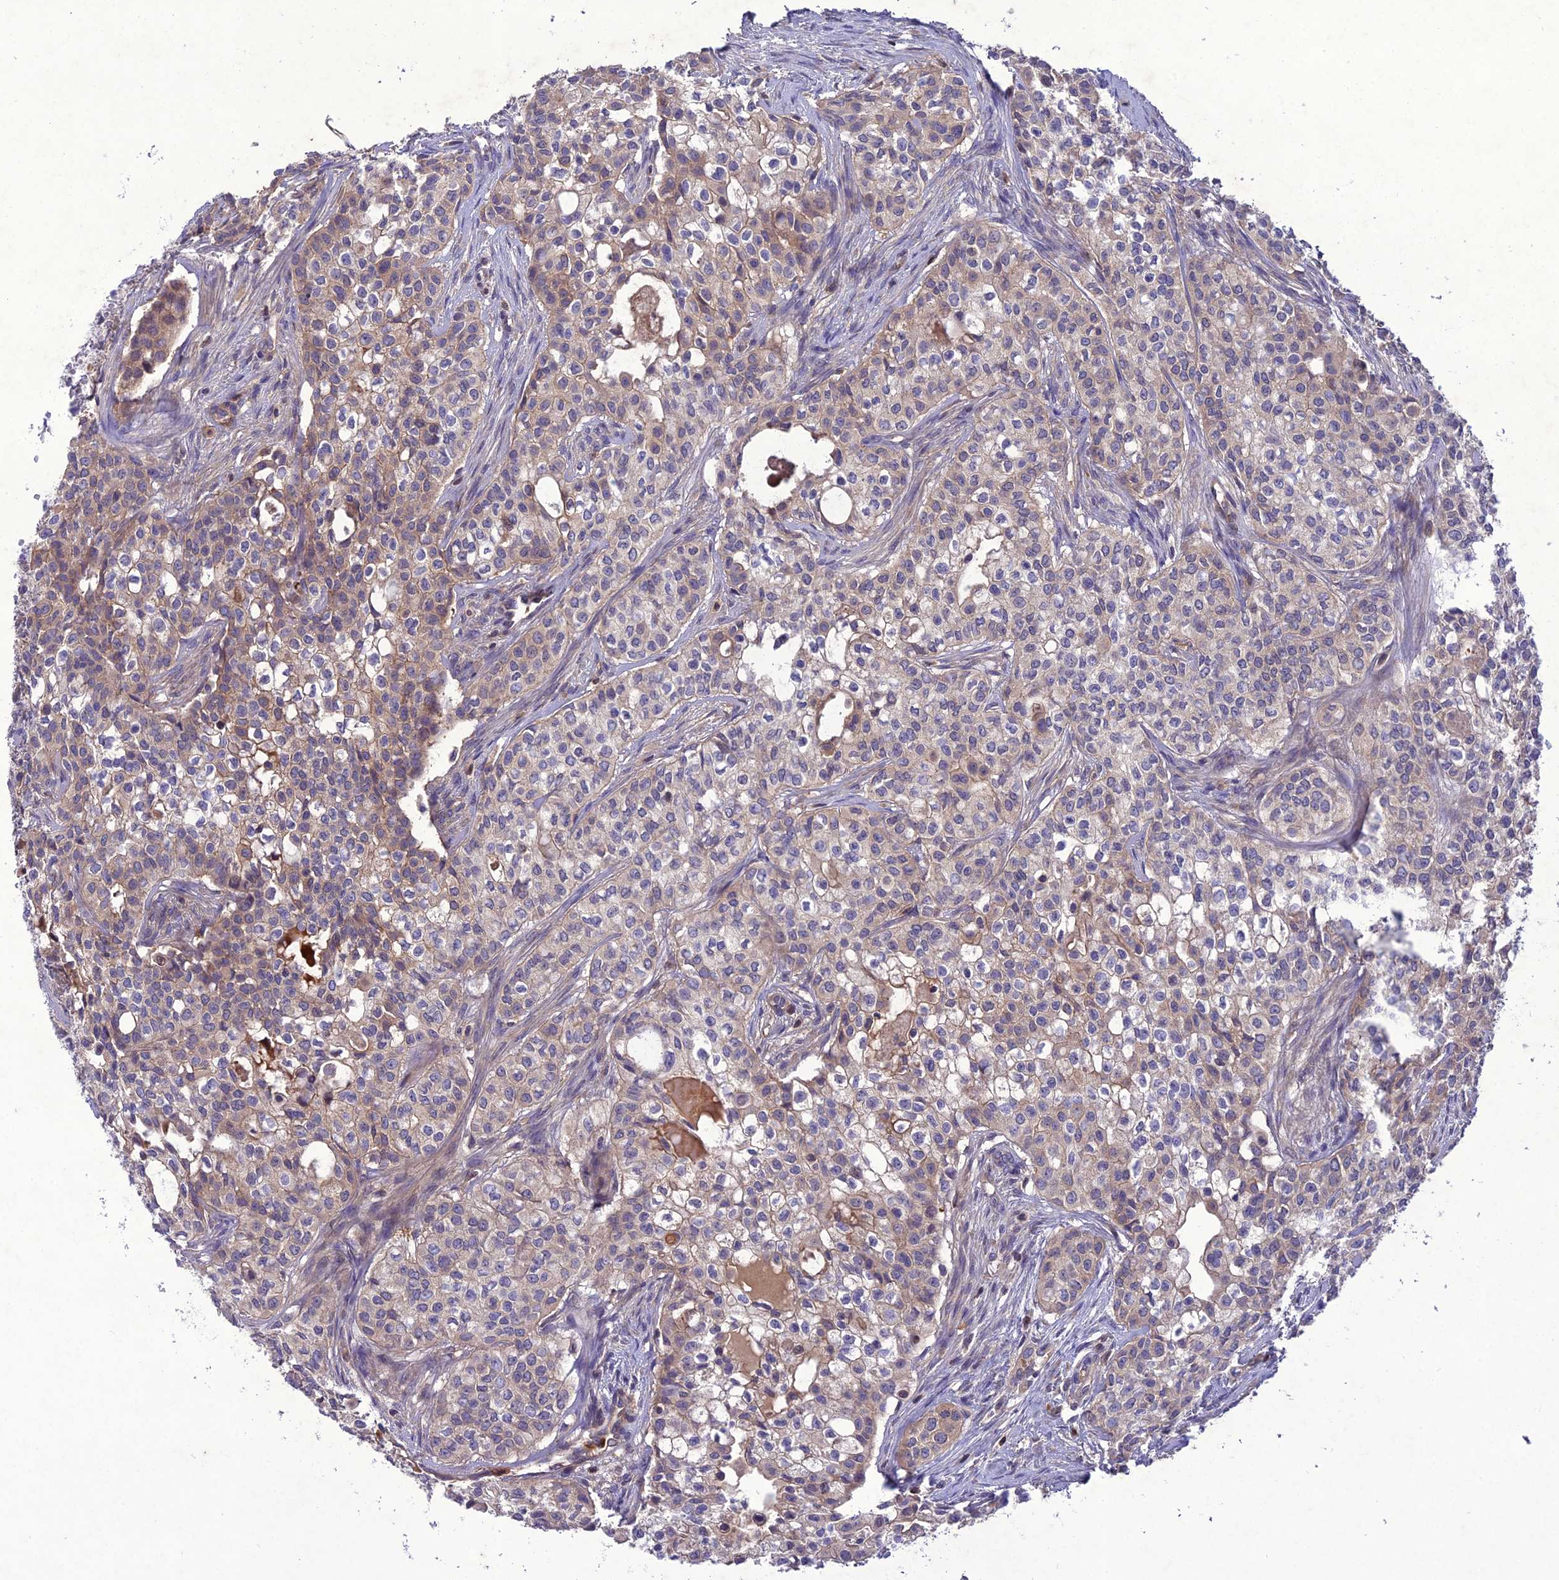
{"staining": {"intensity": "weak", "quantity": "25%-75%", "location": "cytoplasmic/membranous"}, "tissue": "head and neck cancer", "cell_type": "Tumor cells", "image_type": "cancer", "snomed": [{"axis": "morphology", "description": "Adenocarcinoma, NOS"}, {"axis": "topography", "description": "Head-Neck"}], "caption": "Head and neck cancer (adenocarcinoma) stained with immunohistochemistry (IHC) demonstrates weak cytoplasmic/membranous expression in about 25%-75% of tumor cells.", "gene": "GDF6", "patient": {"sex": "male", "age": 81}}